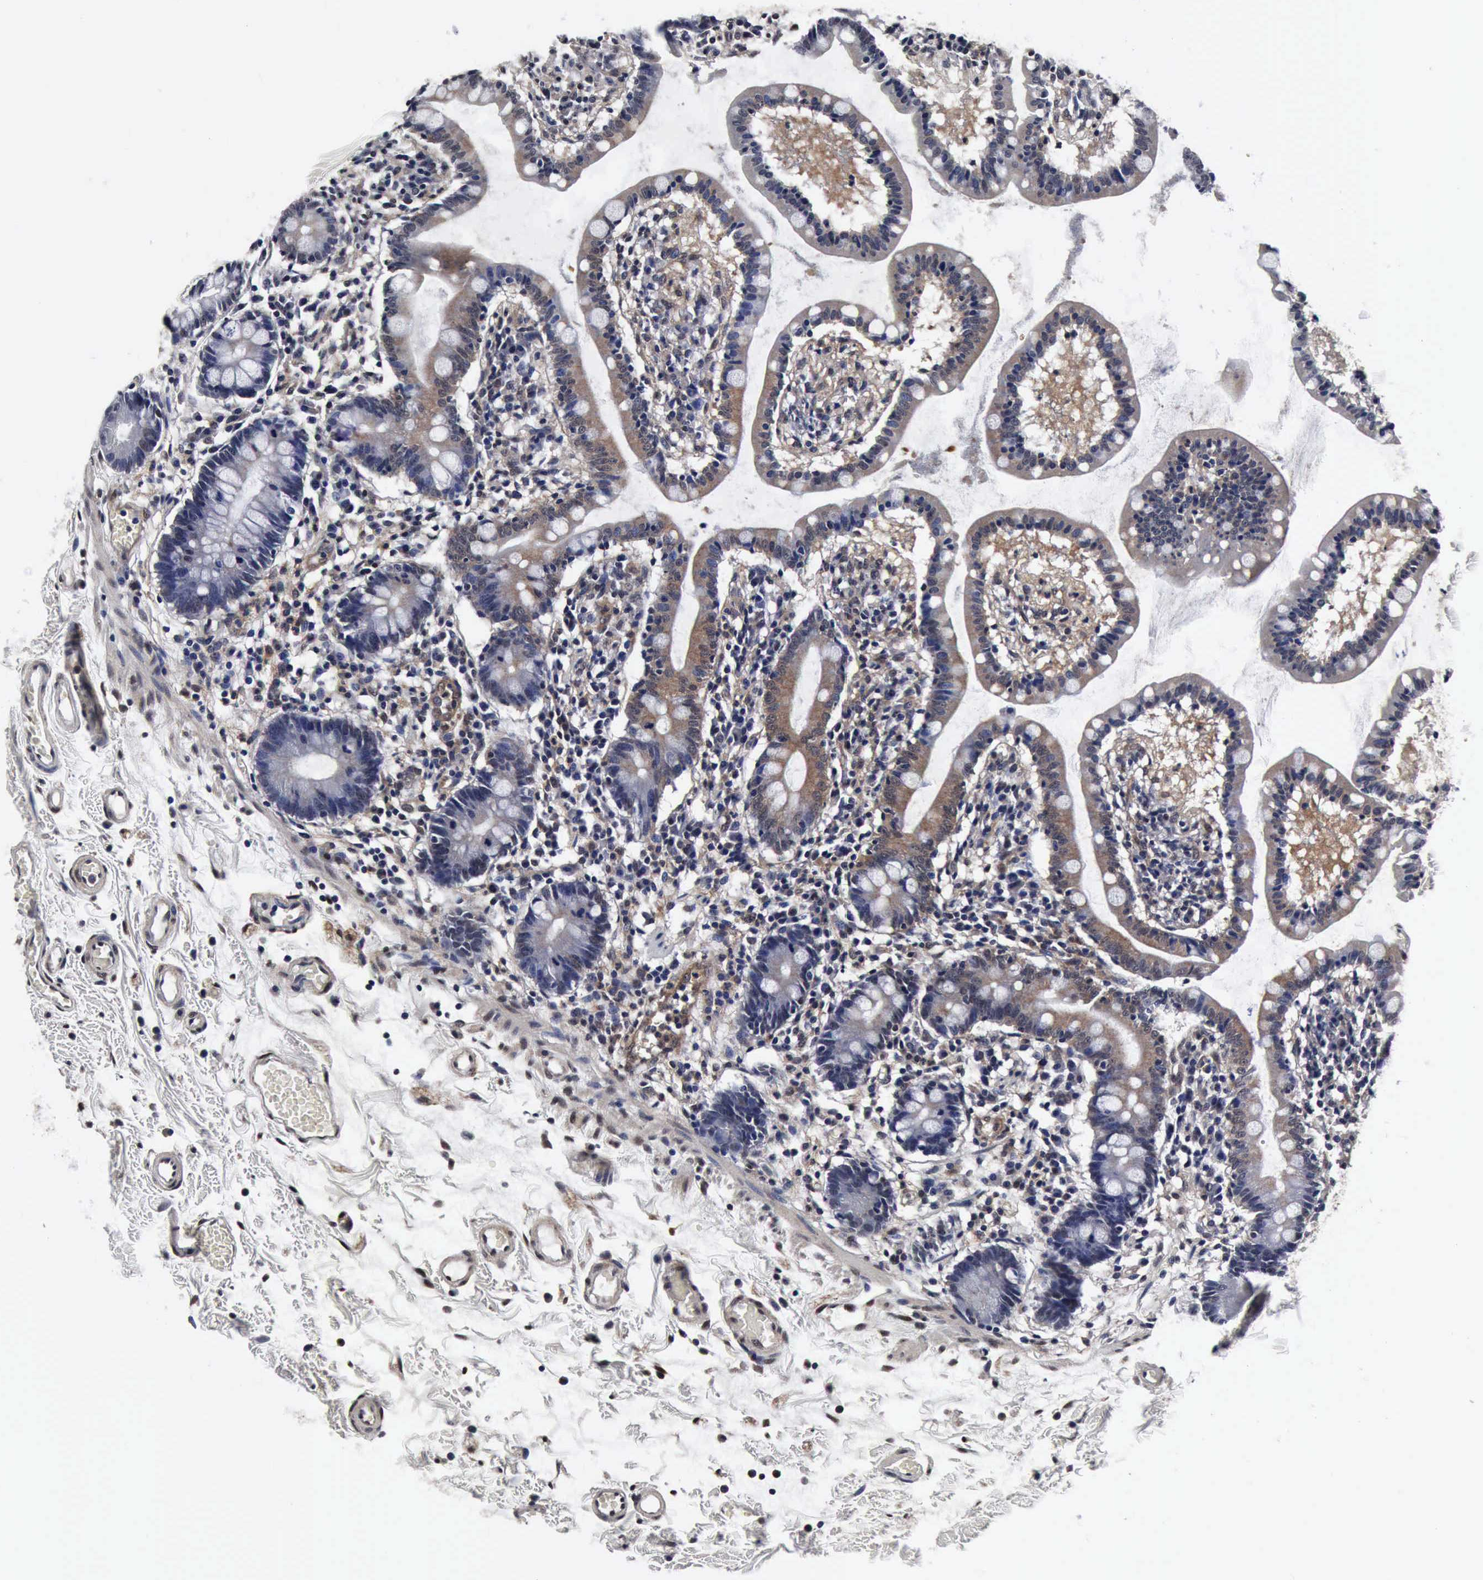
{"staining": {"intensity": "weak", "quantity": ">75%", "location": "cytoplasmic/membranous"}, "tissue": "small intestine", "cell_type": "Glandular cells", "image_type": "normal", "snomed": [{"axis": "morphology", "description": "Normal tissue, NOS"}, {"axis": "topography", "description": "Small intestine"}], "caption": "This histopathology image shows normal small intestine stained with immunohistochemistry to label a protein in brown. The cytoplasmic/membranous of glandular cells show weak positivity for the protein. Nuclei are counter-stained blue.", "gene": "UBC", "patient": {"sex": "female", "age": 61}}